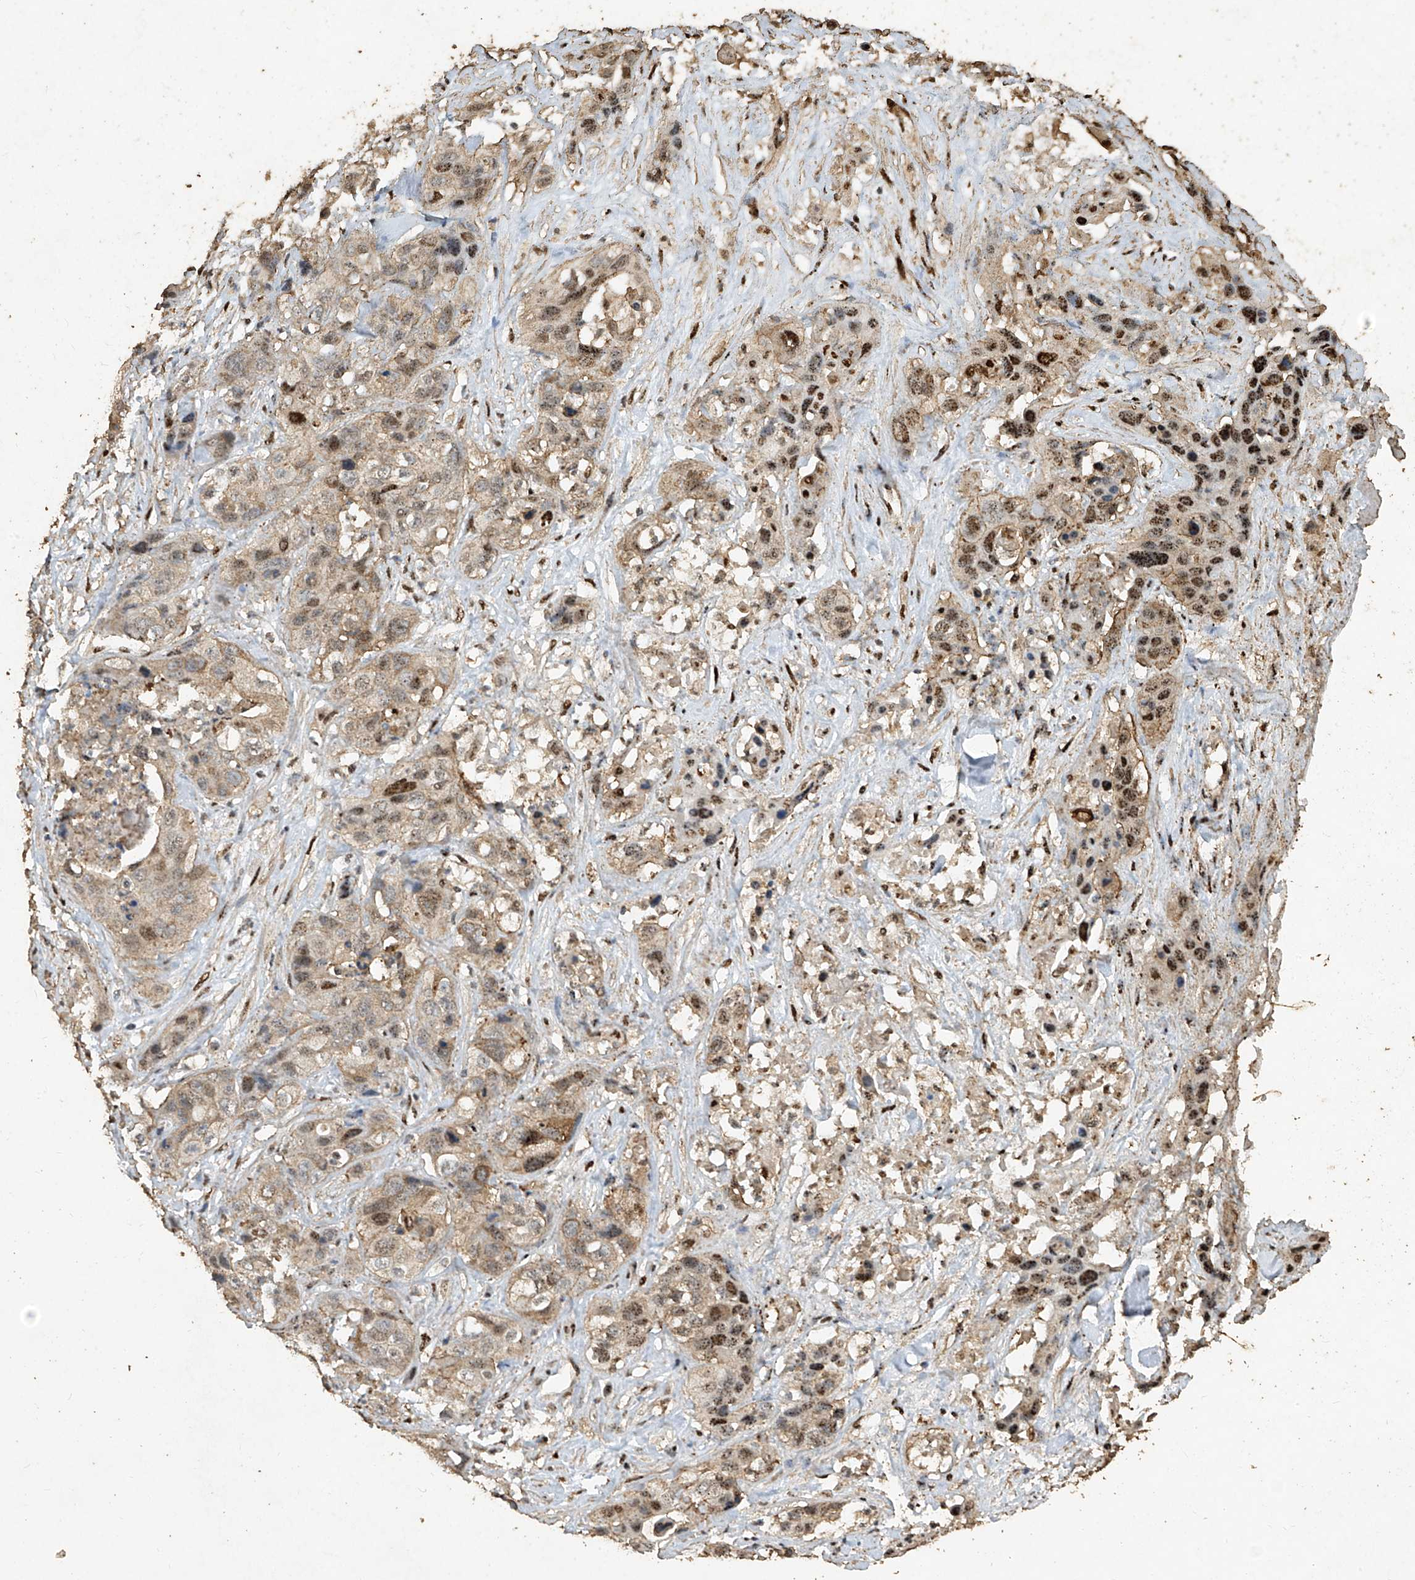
{"staining": {"intensity": "moderate", "quantity": "<25%", "location": "nuclear"}, "tissue": "liver cancer", "cell_type": "Tumor cells", "image_type": "cancer", "snomed": [{"axis": "morphology", "description": "Cholangiocarcinoma"}, {"axis": "topography", "description": "Liver"}], "caption": "Tumor cells display low levels of moderate nuclear positivity in about <25% of cells in liver cancer.", "gene": "ERBB3", "patient": {"sex": "female", "age": 61}}